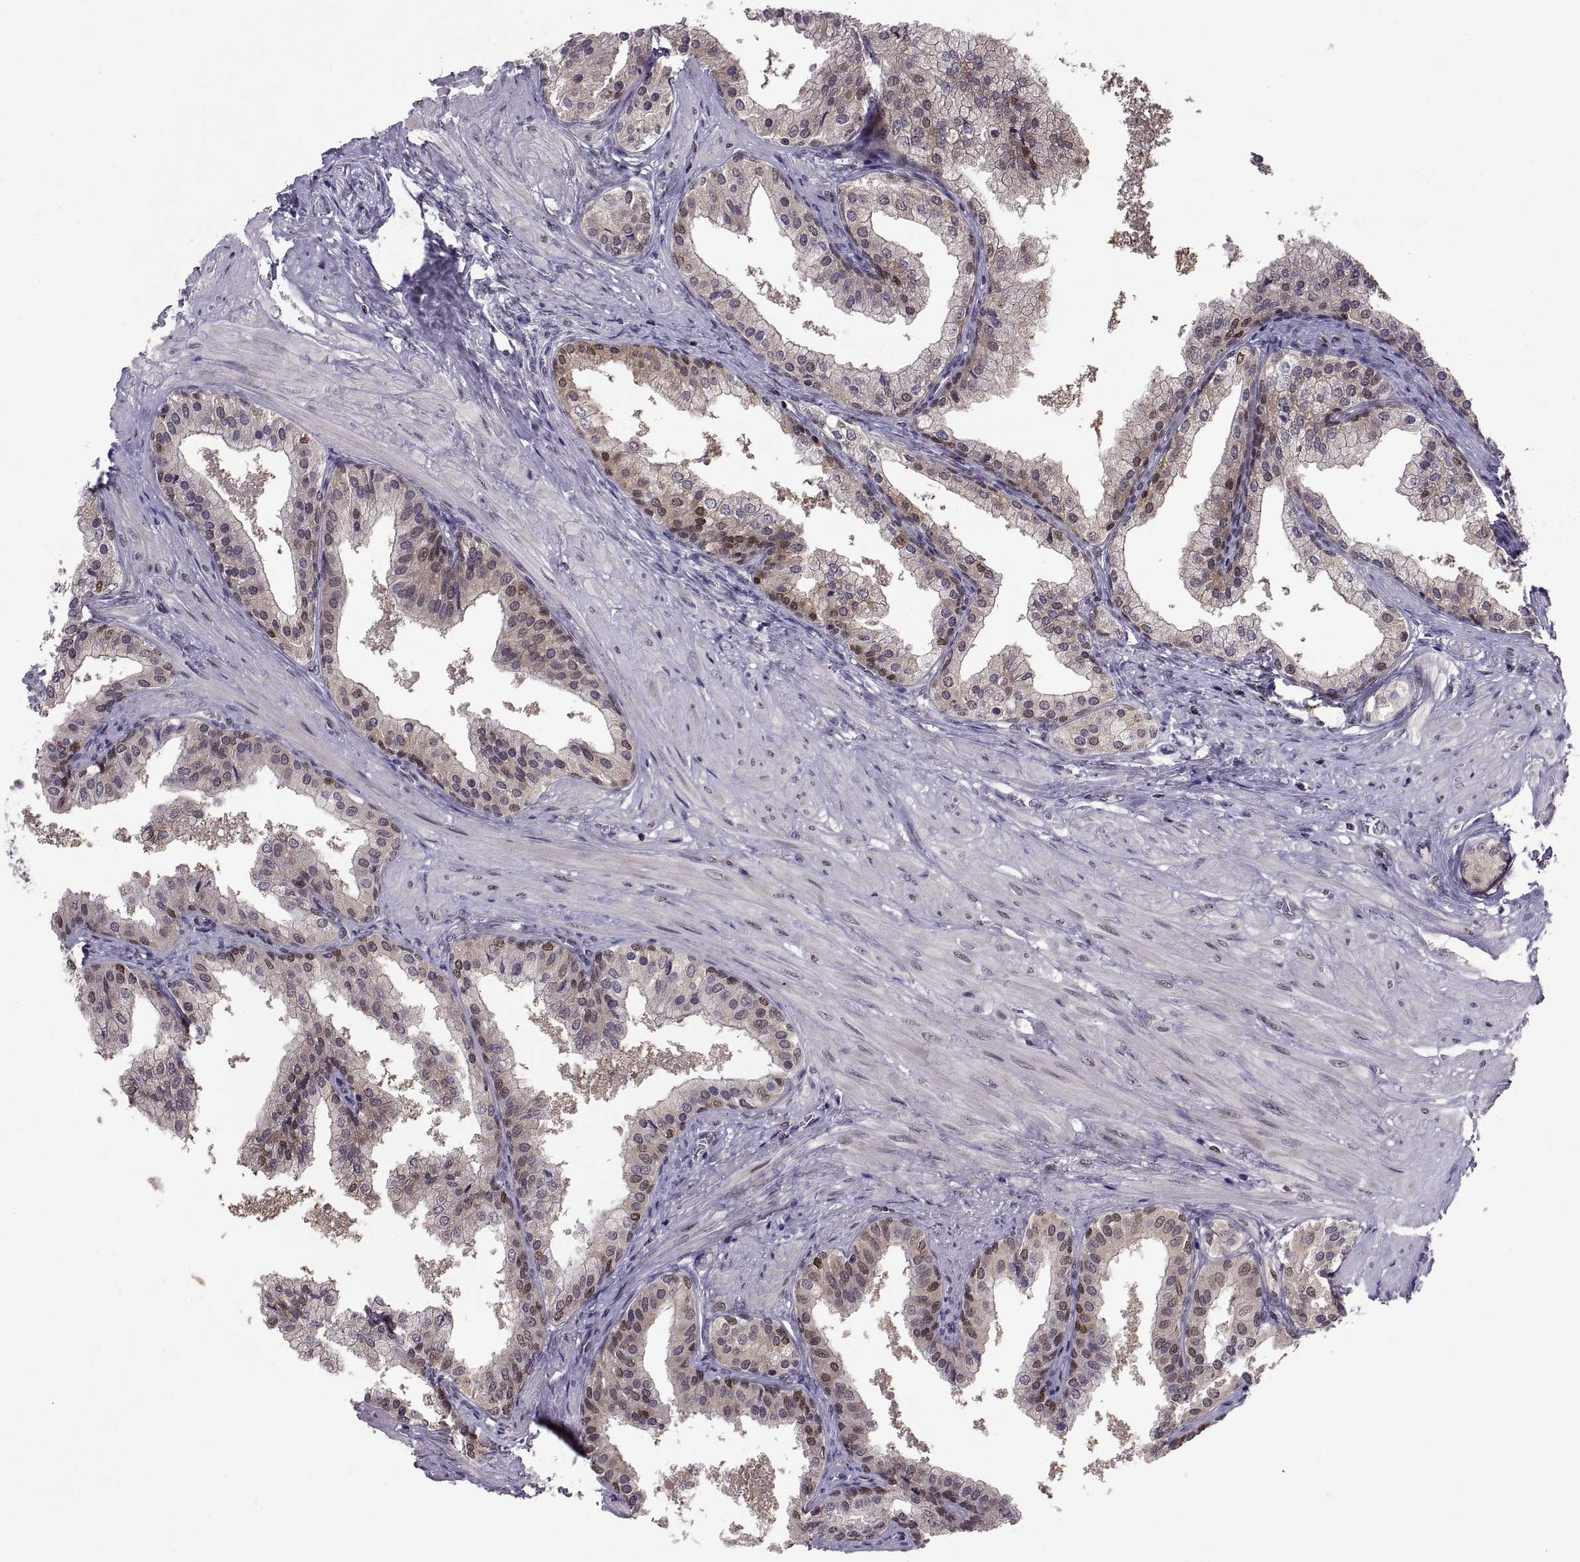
{"staining": {"intensity": "weak", "quantity": "25%-75%", "location": "cytoplasmic/membranous,nuclear"}, "tissue": "prostate cancer", "cell_type": "Tumor cells", "image_type": "cancer", "snomed": [{"axis": "morphology", "description": "Adenocarcinoma, Low grade"}, {"axis": "topography", "description": "Prostate"}], "caption": "An immunohistochemistry micrograph of tumor tissue is shown. Protein staining in brown labels weak cytoplasmic/membranous and nuclear positivity in prostate low-grade adenocarcinoma within tumor cells.", "gene": "CHFR", "patient": {"sex": "male", "age": 56}}